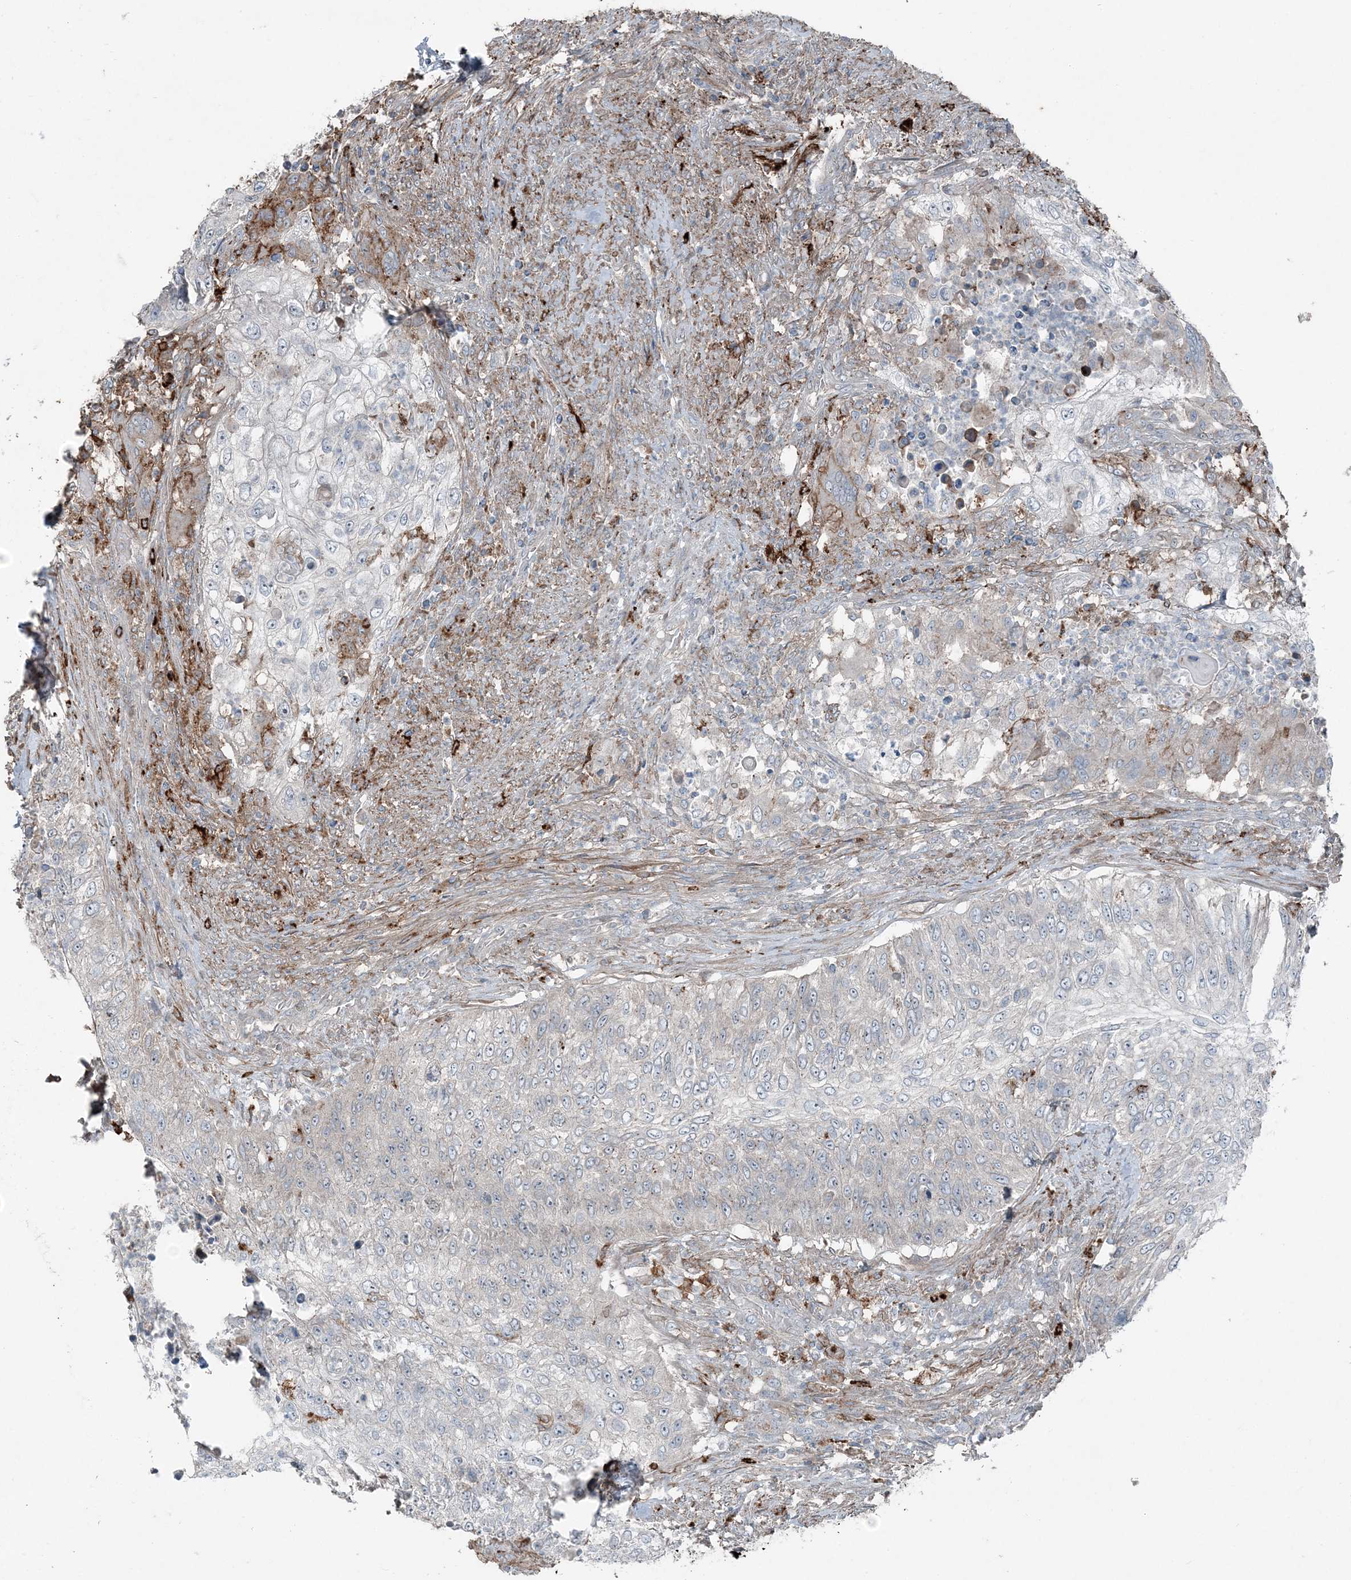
{"staining": {"intensity": "negative", "quantity": "none", "location": "none"}, "tissue": "urothelial cancer", "cell_type": "Tumor cells", "image_type": "cancer", "snomed": [{"axis": "morphology", "description": "Urothelial carcinoma, High grade"}, {"axis": "topography", "description": "Urinary bladder"}], "caption": "Immunohistochemistry micrograph of neoplastic tissue: high-grade urothelial carcinoma stained with DAB shows no significant protein positivity in tumor cells.", "gene": "KY", "patient": {"sex": "female", "age": 60}}